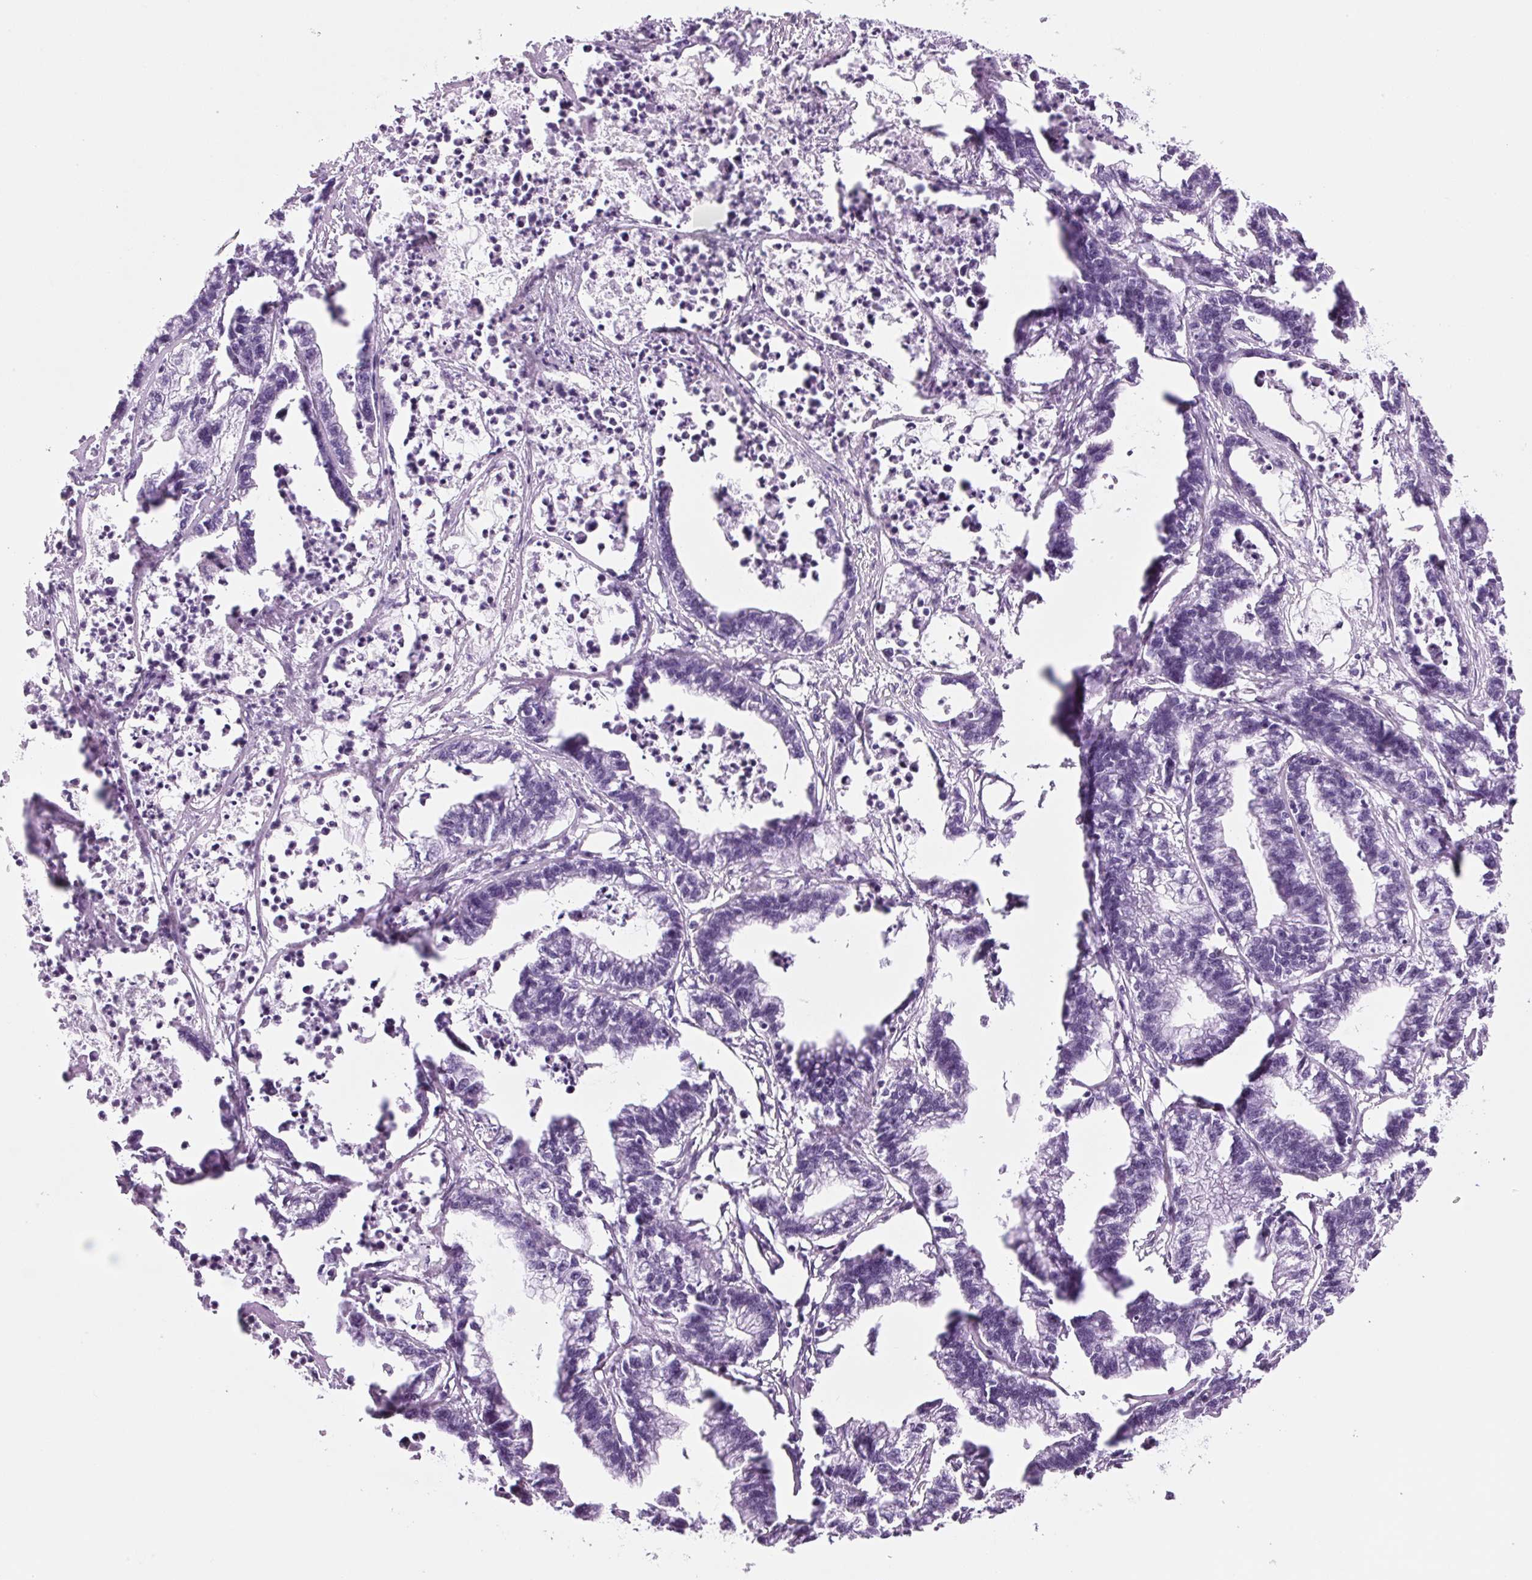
{"staining": {"intensity": "negative", "quantity": "none", "location": "none"}, "tissue": "stomach cancer", "cell_type": "Tumor cells", "image_type": "cancer", "snomed": [{"axis": "morphology", "description": "Adenocarcinoma, NOS"}, {"axis": "topography", "description": "Stomach"}], "caption": "High magnification brightfield microscopy of stomach cancer (adenocarcinoma) stained with DAB (brown) and counterstained with hematoxylin (blue): tumor cells show no significant positivity. Nuclei are stained in blue.", "gene": "PPP1R1A", "patient": {"sex": "male", "age": 83}}